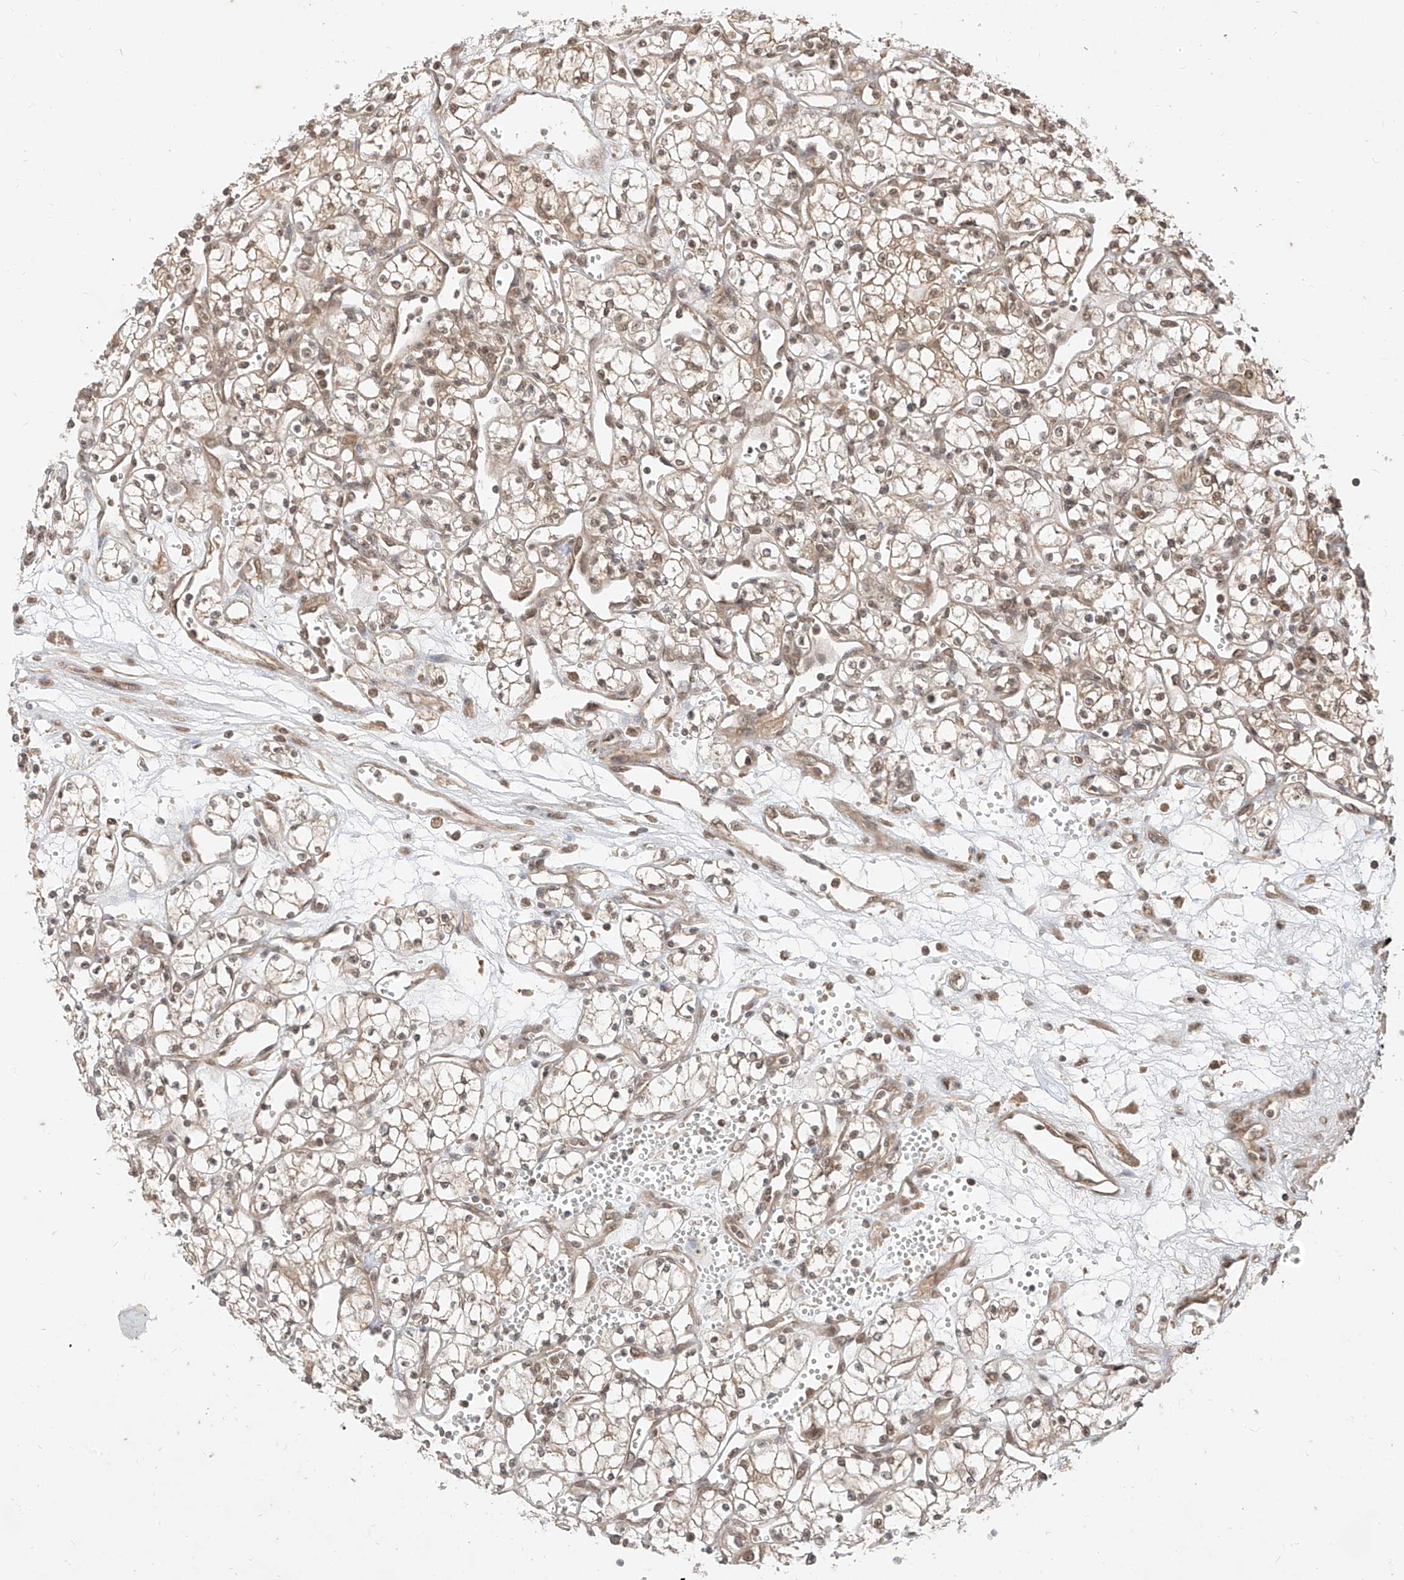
{"staining": {"intensity": "weak", "quantity": ">75%", "location": "cytoplasmic/membranous,nuclear"}, "tissue": "renal cancer", "cell_type": "Tumor cells", "image_type": "cancer", "snomed": [{"axis": "morphology", "description": "Adenocarcinoma, NOS"}, {"axis": "topography", "description": "Kidney"}], "caption": "Immunohistochemistry image of renal adenocarcinoma stained for a protein (brown), which demonstrates low levels of weak cytoplasmic/membranous and nuclear staining in about >75% of tumor cells.", "gene": "LCOR", "patient": {"sex": "male", "age": 59}}